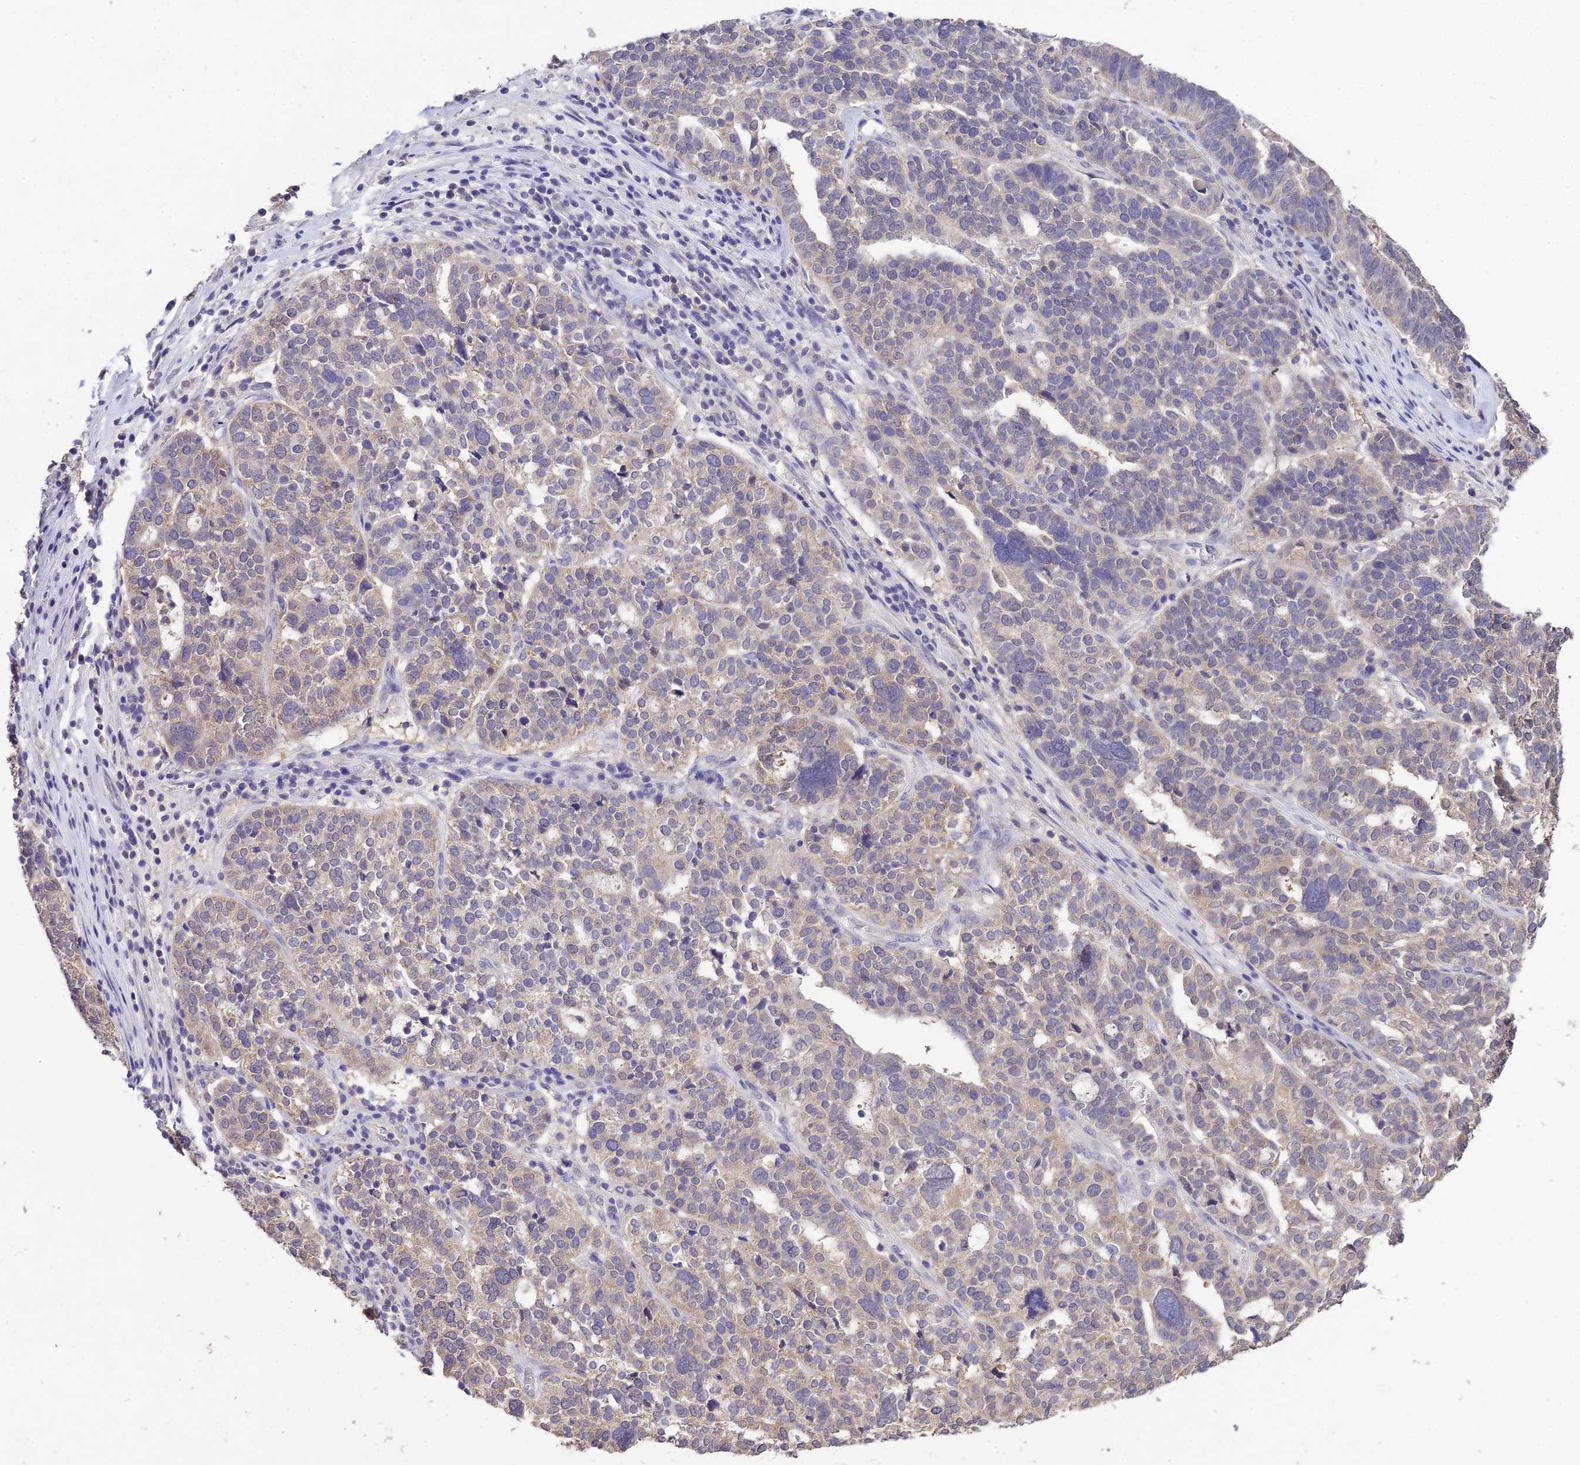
{"staining": {"intensity": "weak", "quantity": "25%-75%", "location": "cytoplasmic/membranous"}, "tissue": "ovarian cancer", "cell_type": "Tumor cells", "image_type": "cancer", "snomed": [{"axis": "morphology", "description": "Cystadenocarcinoma, serous, NOS"}, {"axis": "topography", "description": "Ovary"}], "caption": "The histopathology image demonstrates staining of ovarian cancer (serous cystadenocarcinoma), revealing weak cytoplasmic/membranous protein staining (brown color) within tumor cells.", "gene": "PGK1", "patient": {"sex": "female", "age": 59}}